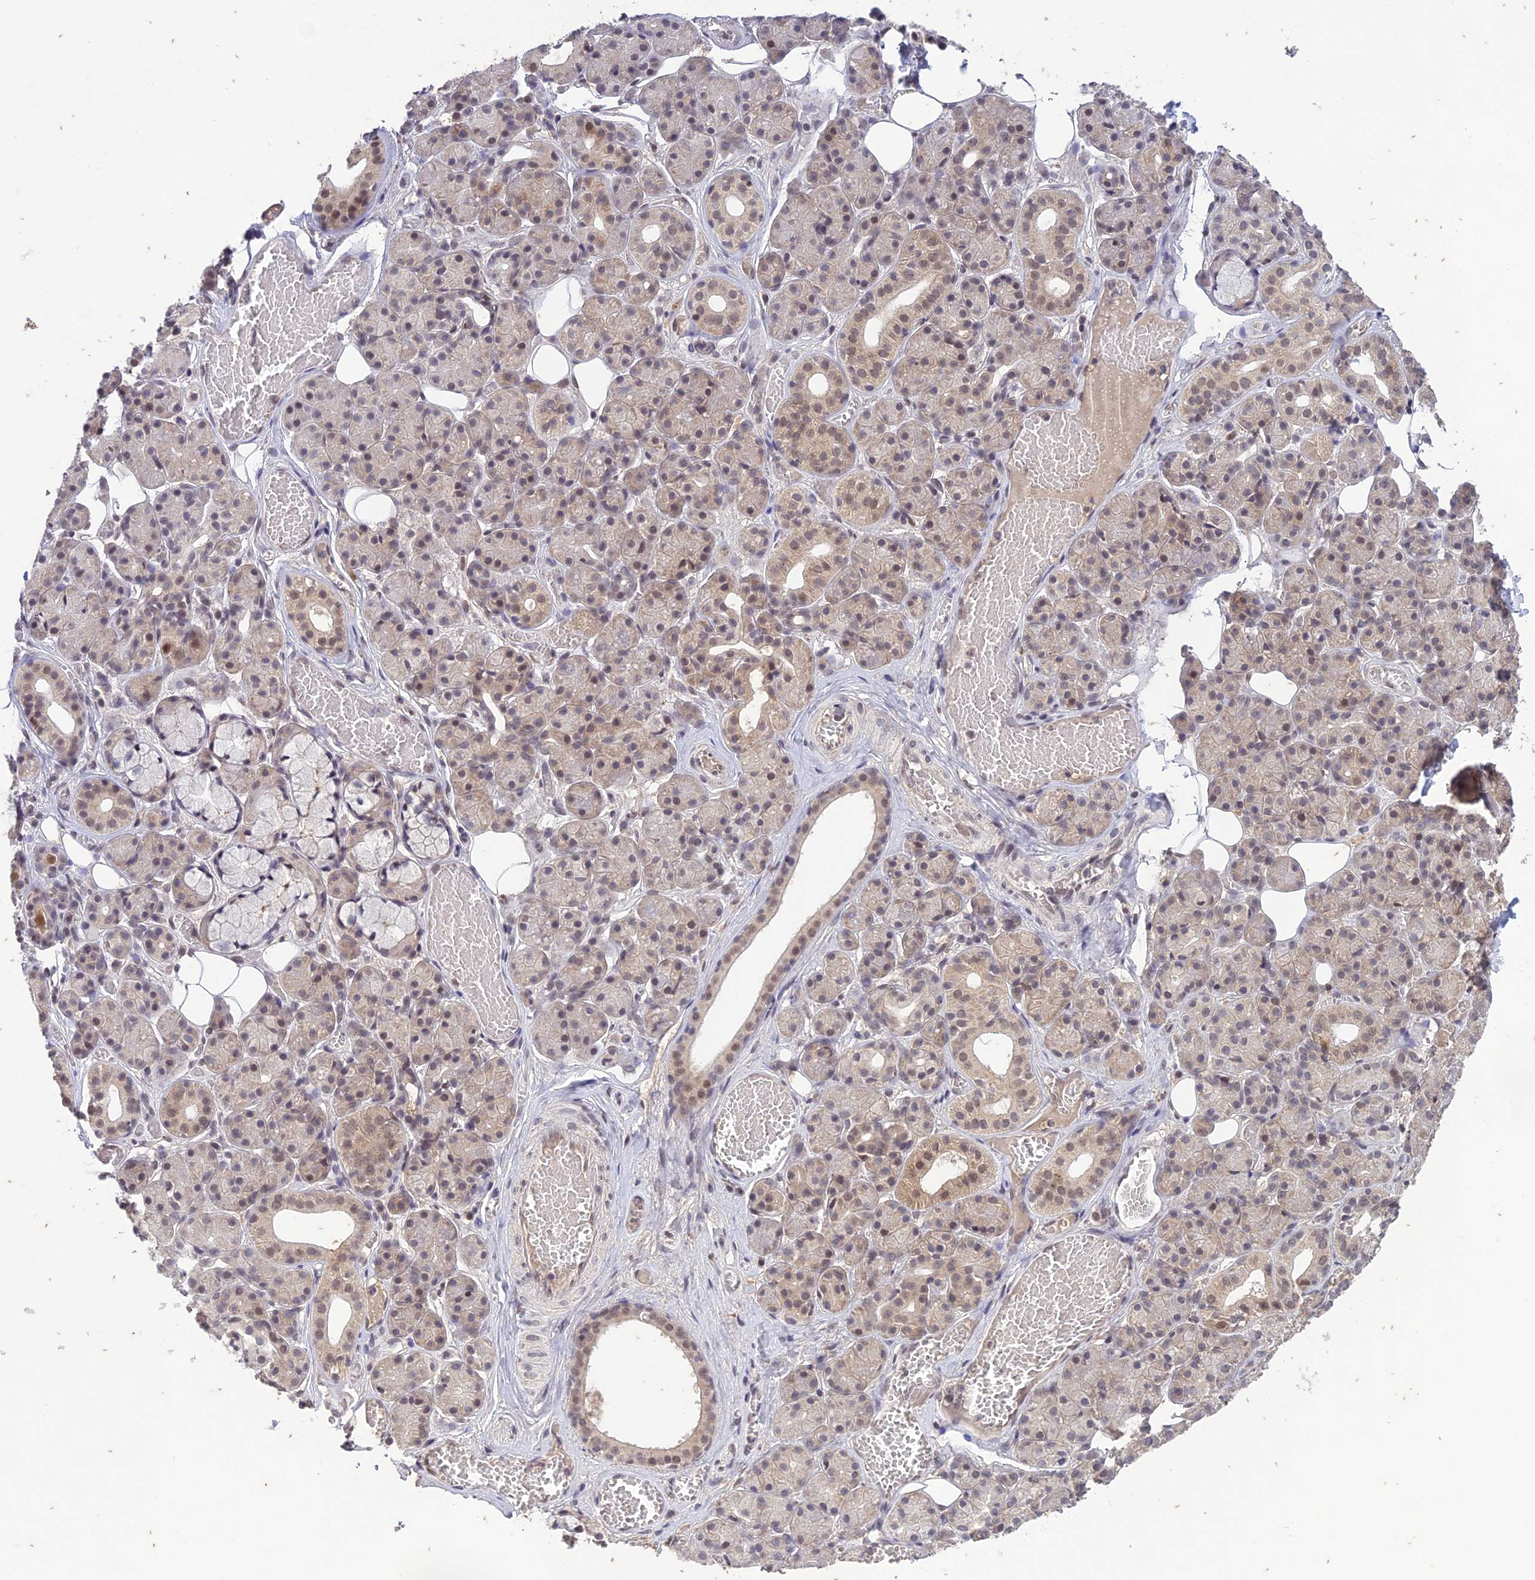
{"staining": {"intensity": "weak", "quantity": "25%-75%", "location": "nuclear"}, "tissue": "salivary gland", "cell_type": "Glandular cells", "image_type": "normal", "snomed": [{"axis": "morphology", "description": "Normal tissue, NOS"}, {"axis": "topography", "description": "Salivary gland"}], "caption": "Unremarkable salivary gland shows weak nuclear expression in about 25%-75% of glandular cells.", "gene": "POP4", "patient": {"sex": "male", "age": 63}}